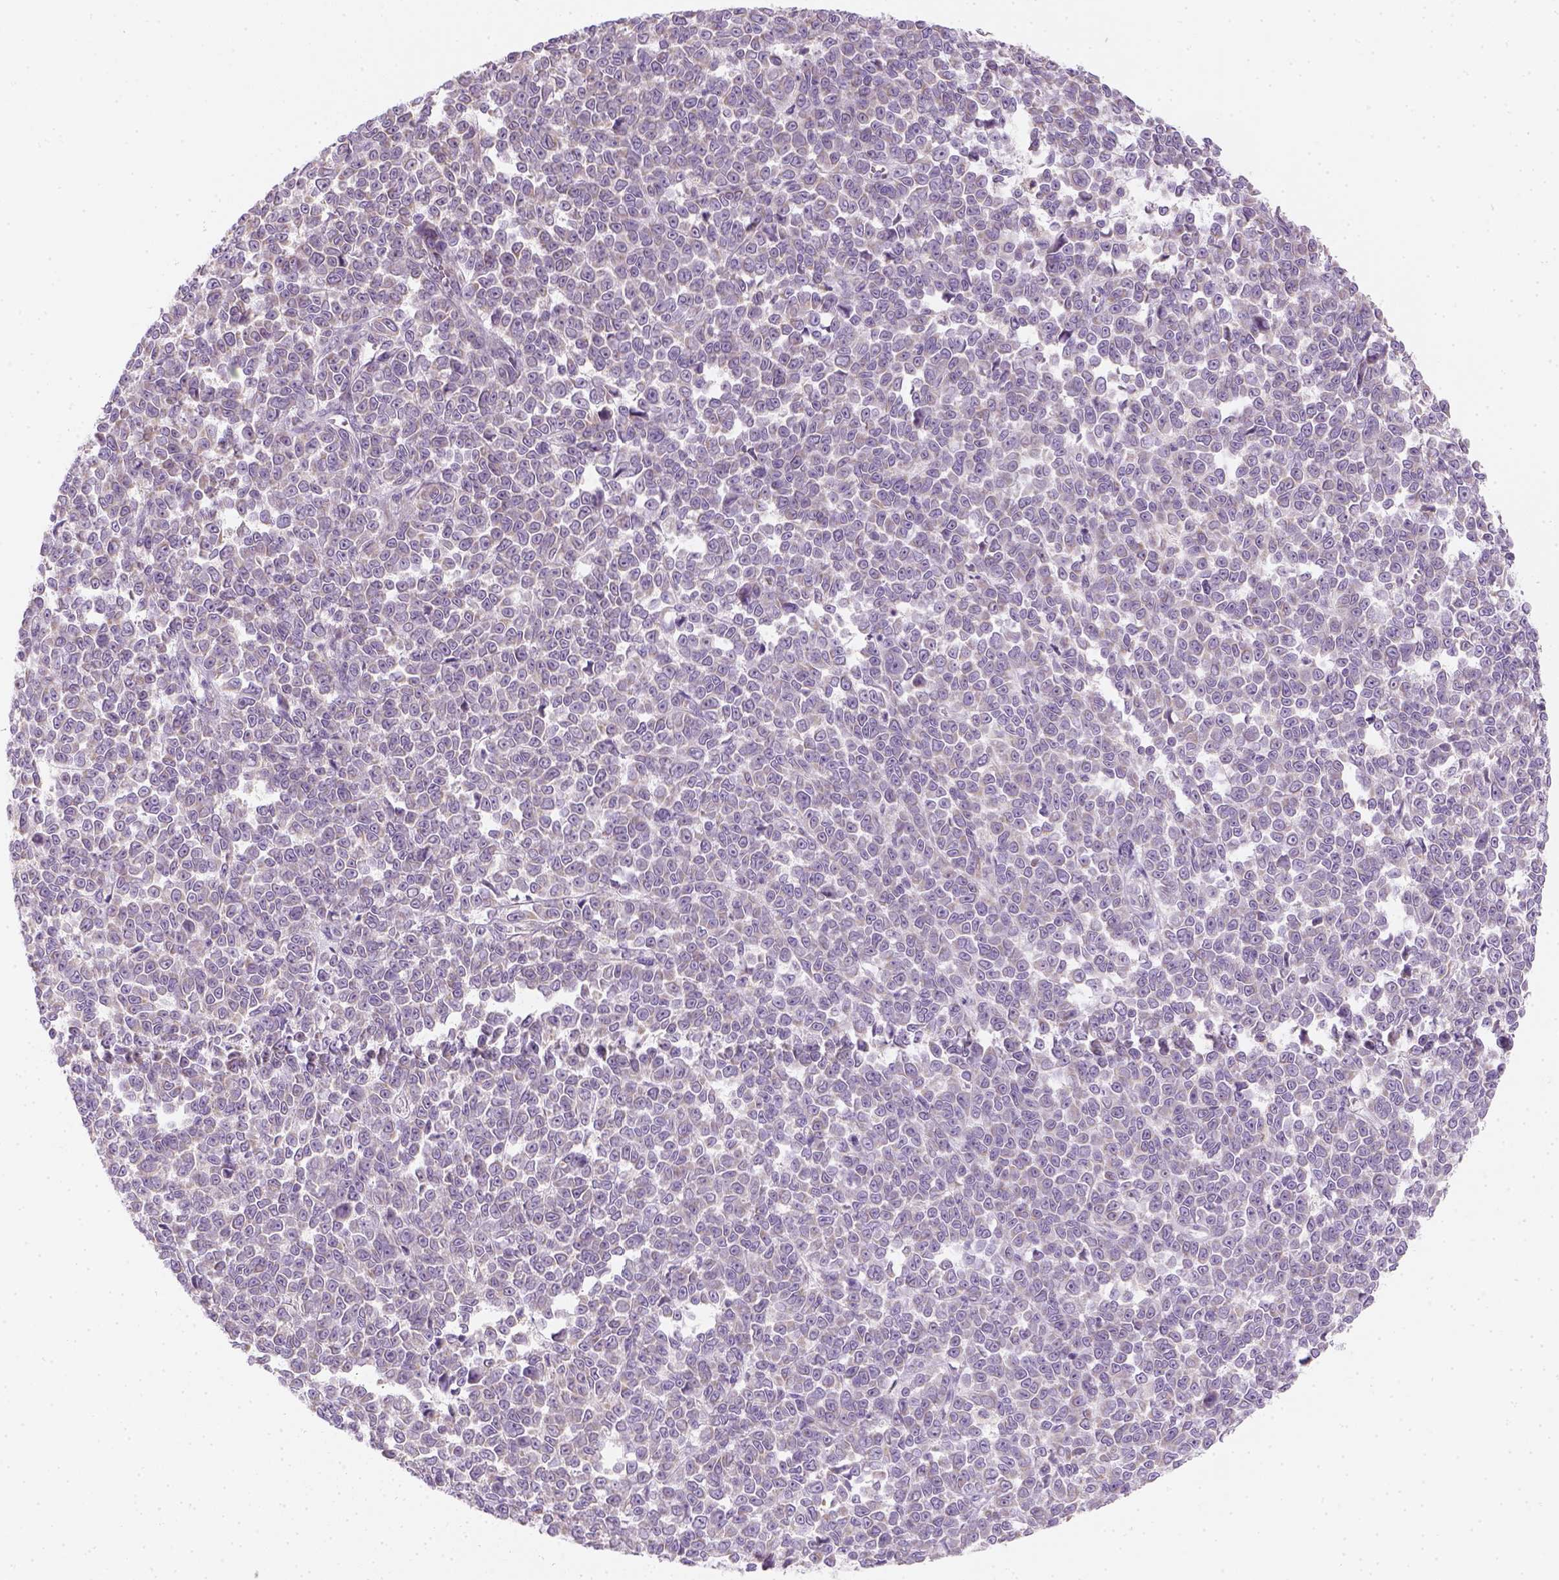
{"staining": {"intensity": "negative", "quantity": "none", "location": "none"}, "tissue": "melanoma", "cell_type": "Tumor cells", "image_type": "cancer", "snomed": [{"axis": "morphology", "description": "Malignant melanoma, NOS"}, {"axis": "topography", "description": "Skin"}], "caption": "This micrograph is of melanoma stained with IHC to label a protein in brown with the nuclei are counter-stained blue. There is no positivity in tumor cells. (DAB (3,3'-diaminobenzidine) immunohistochemistry (IHC), high magnification).", "gene": "AWAT2", "patient": {"sex": "female", "age": 95}}